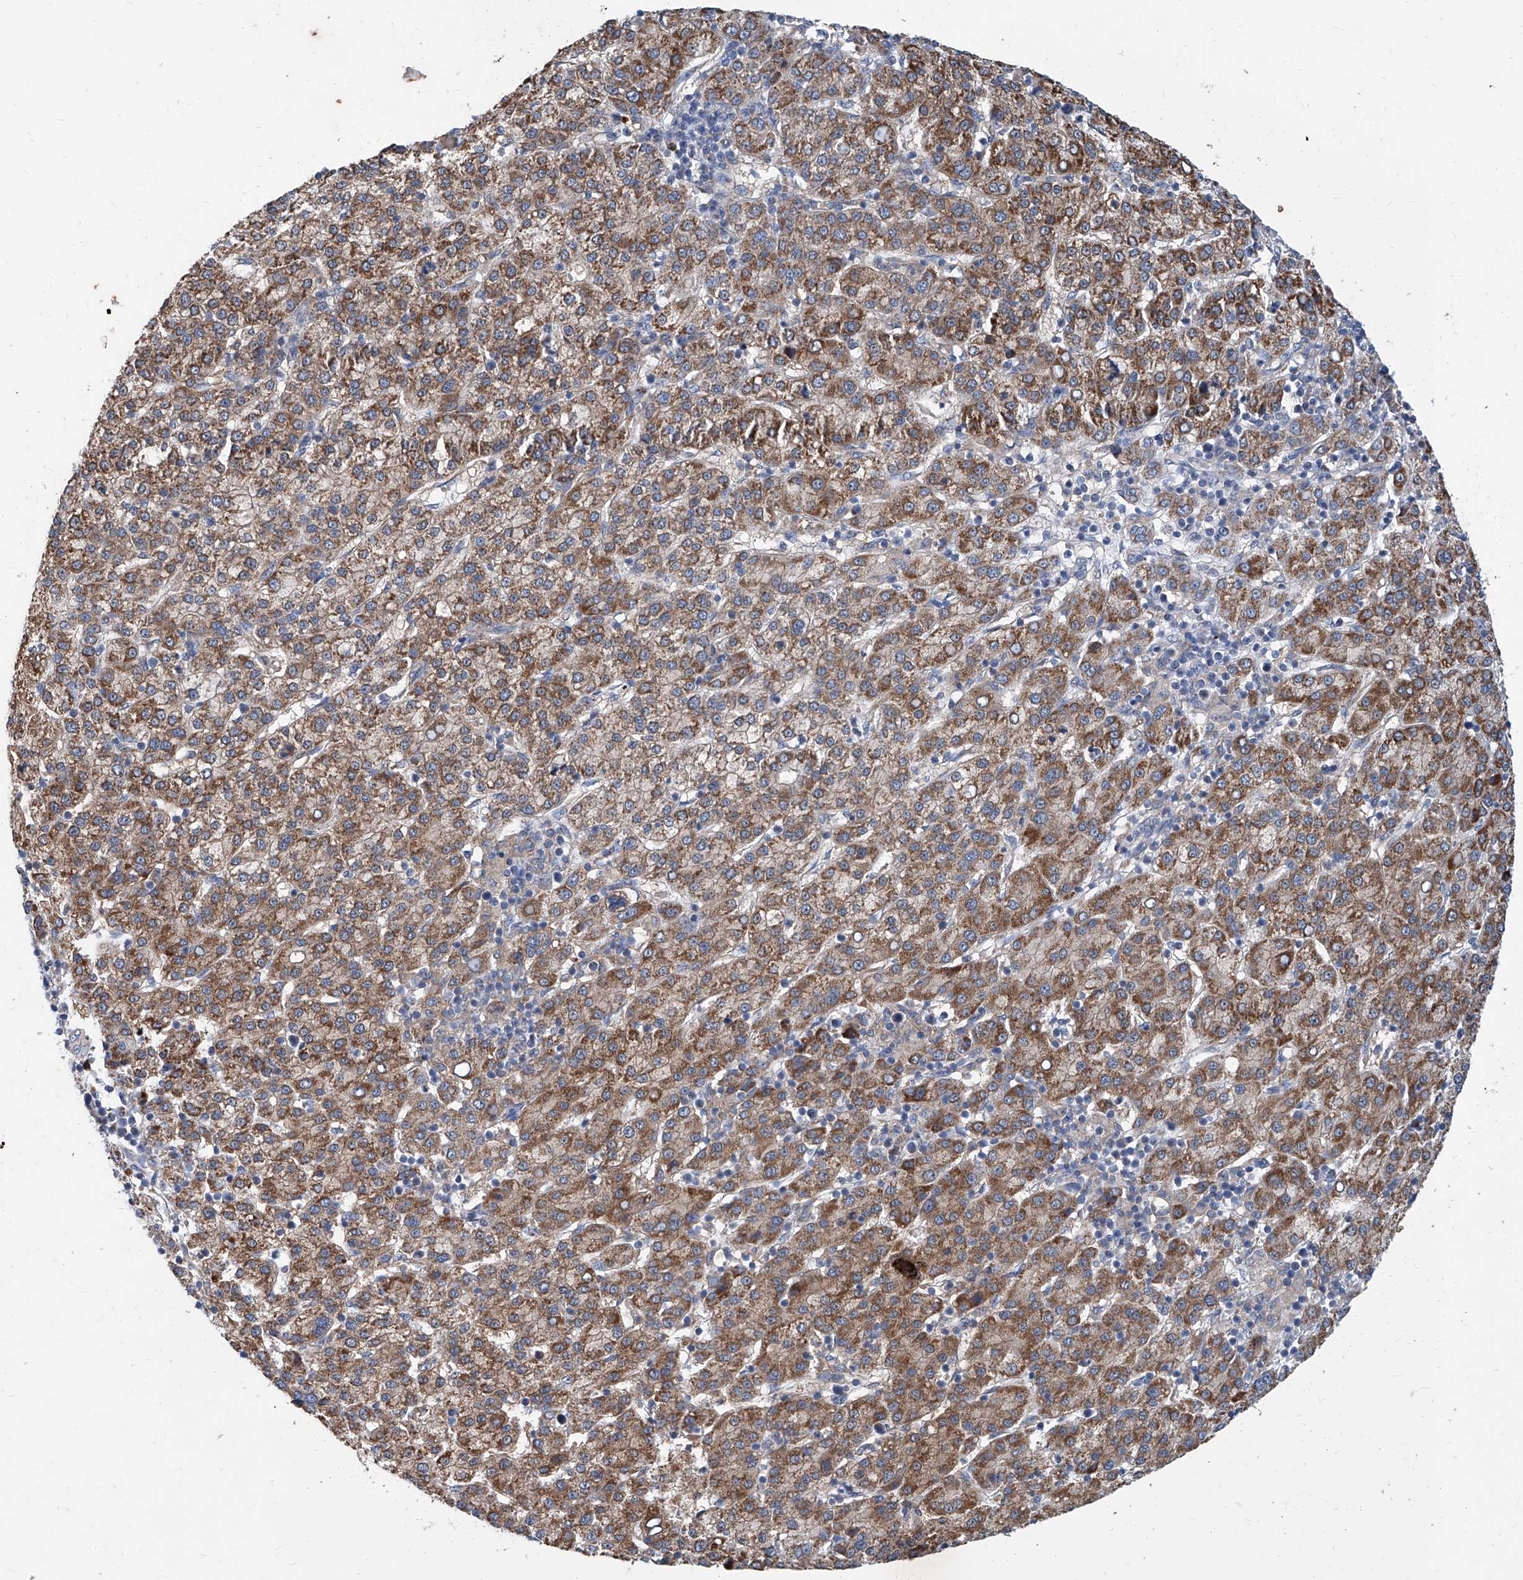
{"staining": {"intensity": "moderate", "quantity": ">75%", "location": "cytoplasmic/membranous"}, "tissue": "liver cancer", "cell_type": "Tumor cells", "image_type": "cancer", "snomed": [{"axis": "morphology", "description": "Carcinoma, Hepatocellular, NOS"}, {"axis": "topography", "description": "Liver"}], "caption": "Liver cancer (hepatocellular carcinoma) tissue exhibits moderate cytoplasmic/membranous staining in approximately >75% of tumor cells, visualized by immunohistochemistry. (DAB IHC with brightfield microscopy, high magnification).", "gene": "USP48", "patient": {"sex": "female", "age": 58}}